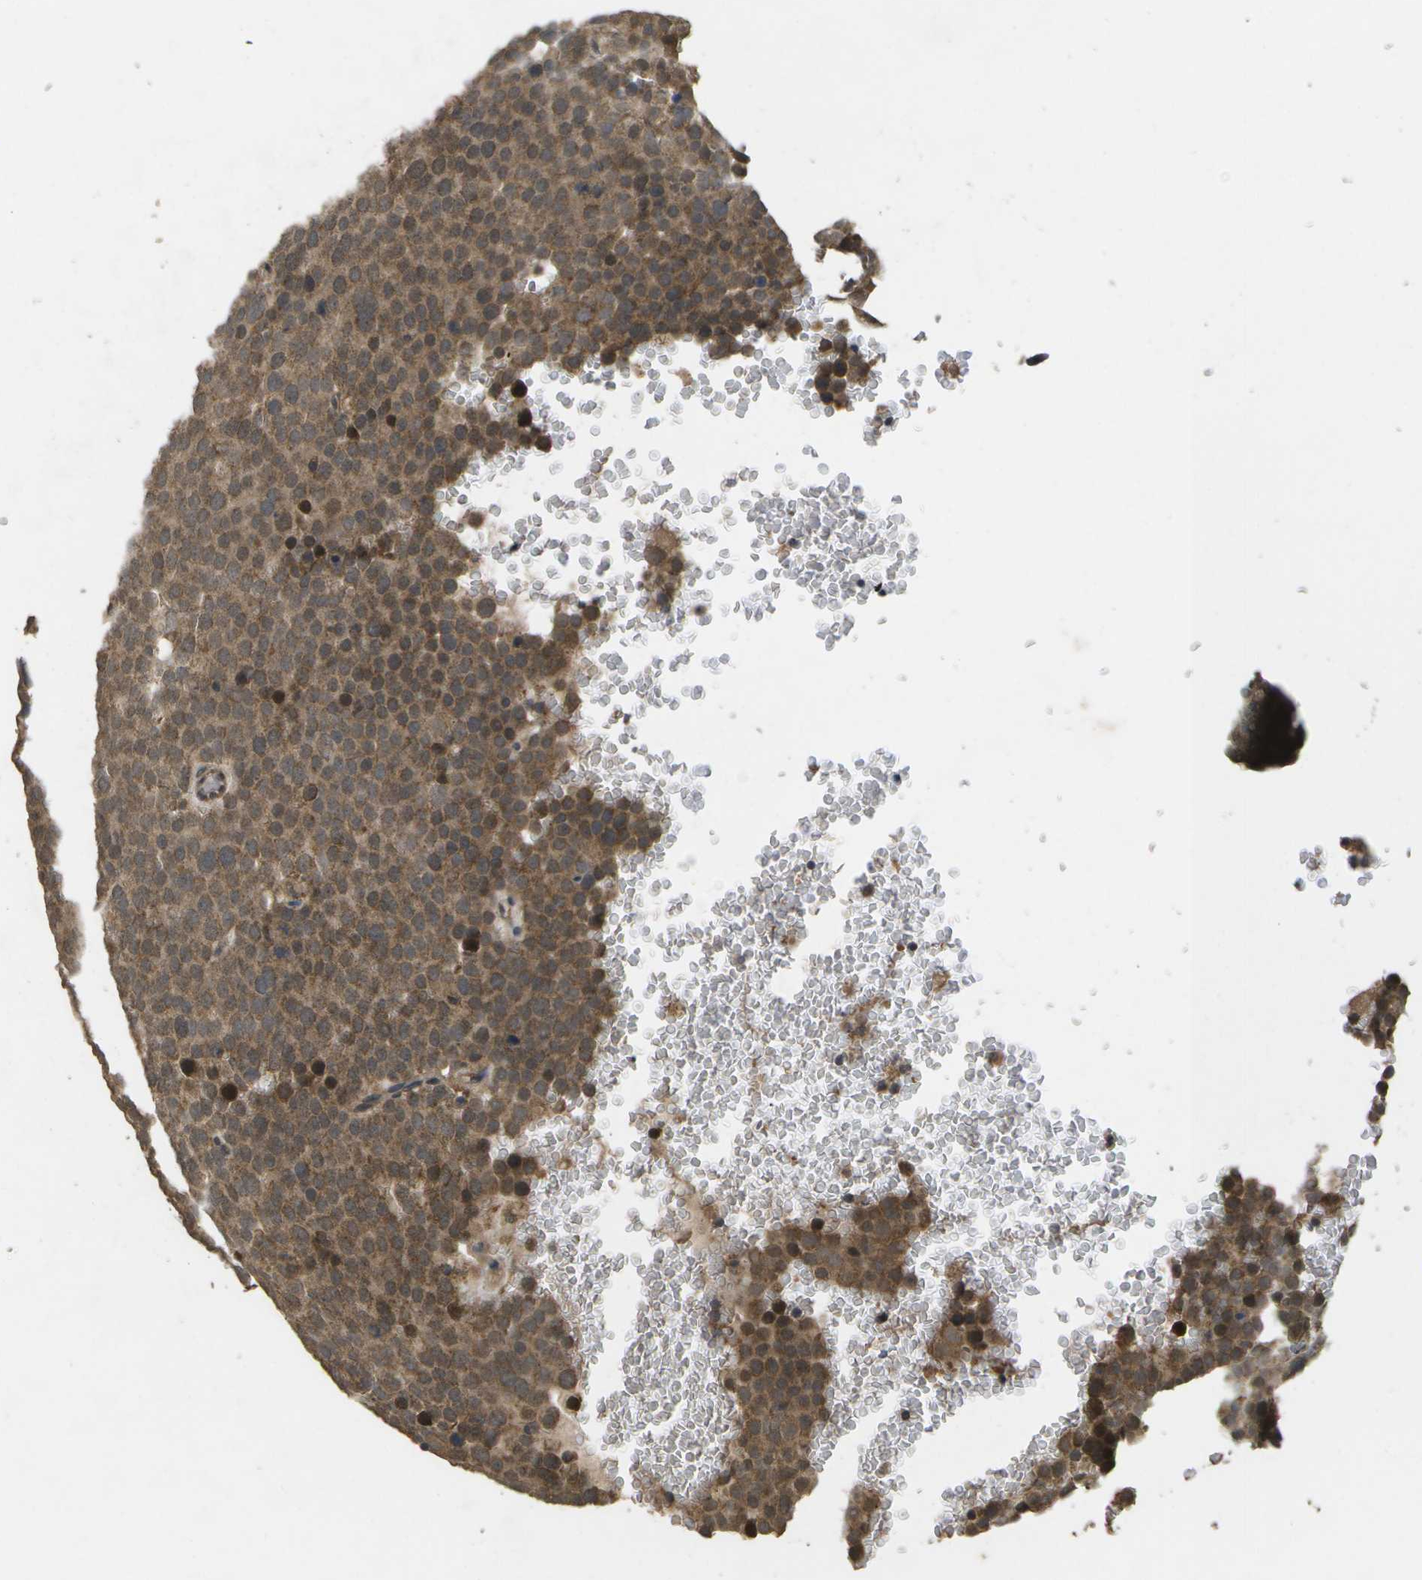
{"staining": {"intensity": "moderate", "quantity": ">75%", "location": "cytoplasmic/membranous"}, "tissue": "testis cancer", "cell_type": "Tumor cells", "image_type": "cancer", "snomed": [{"axis": "morphology", "description": "Seminoma, NOS"}, {"axis": "topography", "description": "Testis"}], "caption": "Tumor cells demonstrate moderate cytoplasmic/membranous positivity in approximately >75% of cells in testis seminoma.", "gene": "ALAS1", "patient": {"sex": "male", "age": 71}}